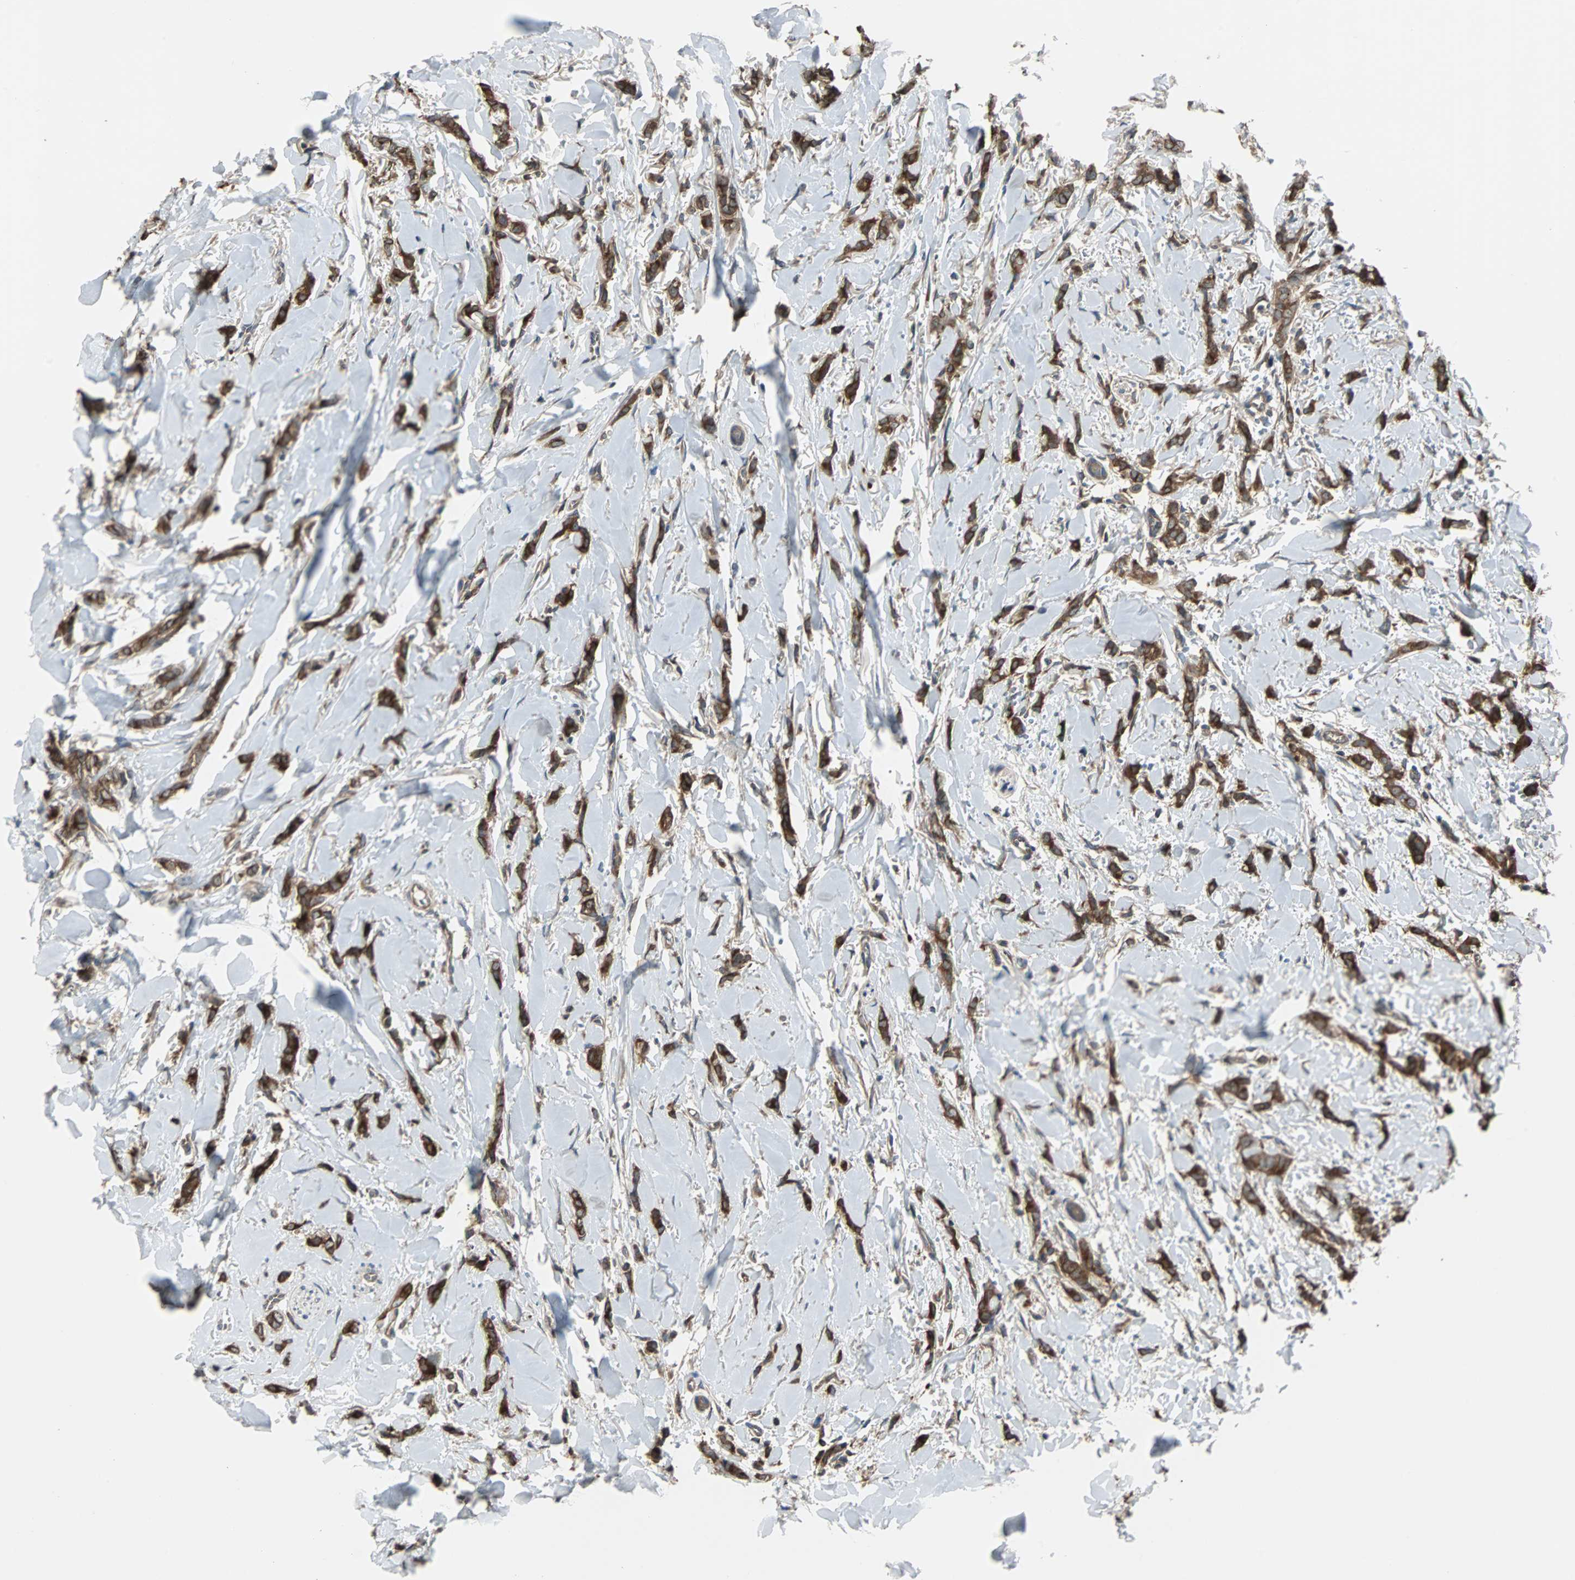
{"staining": {"intensity": "strong", "quantity": ">75%", "location": "cytoplasmic/membranous"}, "tissue": "breast cancer", "cell_type": "Tumor cells", "image_type": "cancer", "snomed": [{"axis": "morphology", "description": "Lobular carcinoma"}, {"axis": "topography", "description": "Skin"}, {"axis": "topography", "description": "Breast"}], "caption": "Immunohistochemical staining of breast cancer exhibits high levels of strong cytoplasmic/membranous staining in about >75% of tumor cells.", "gene": "ARF1", "patient": {"sex": "female", "age": 46}}